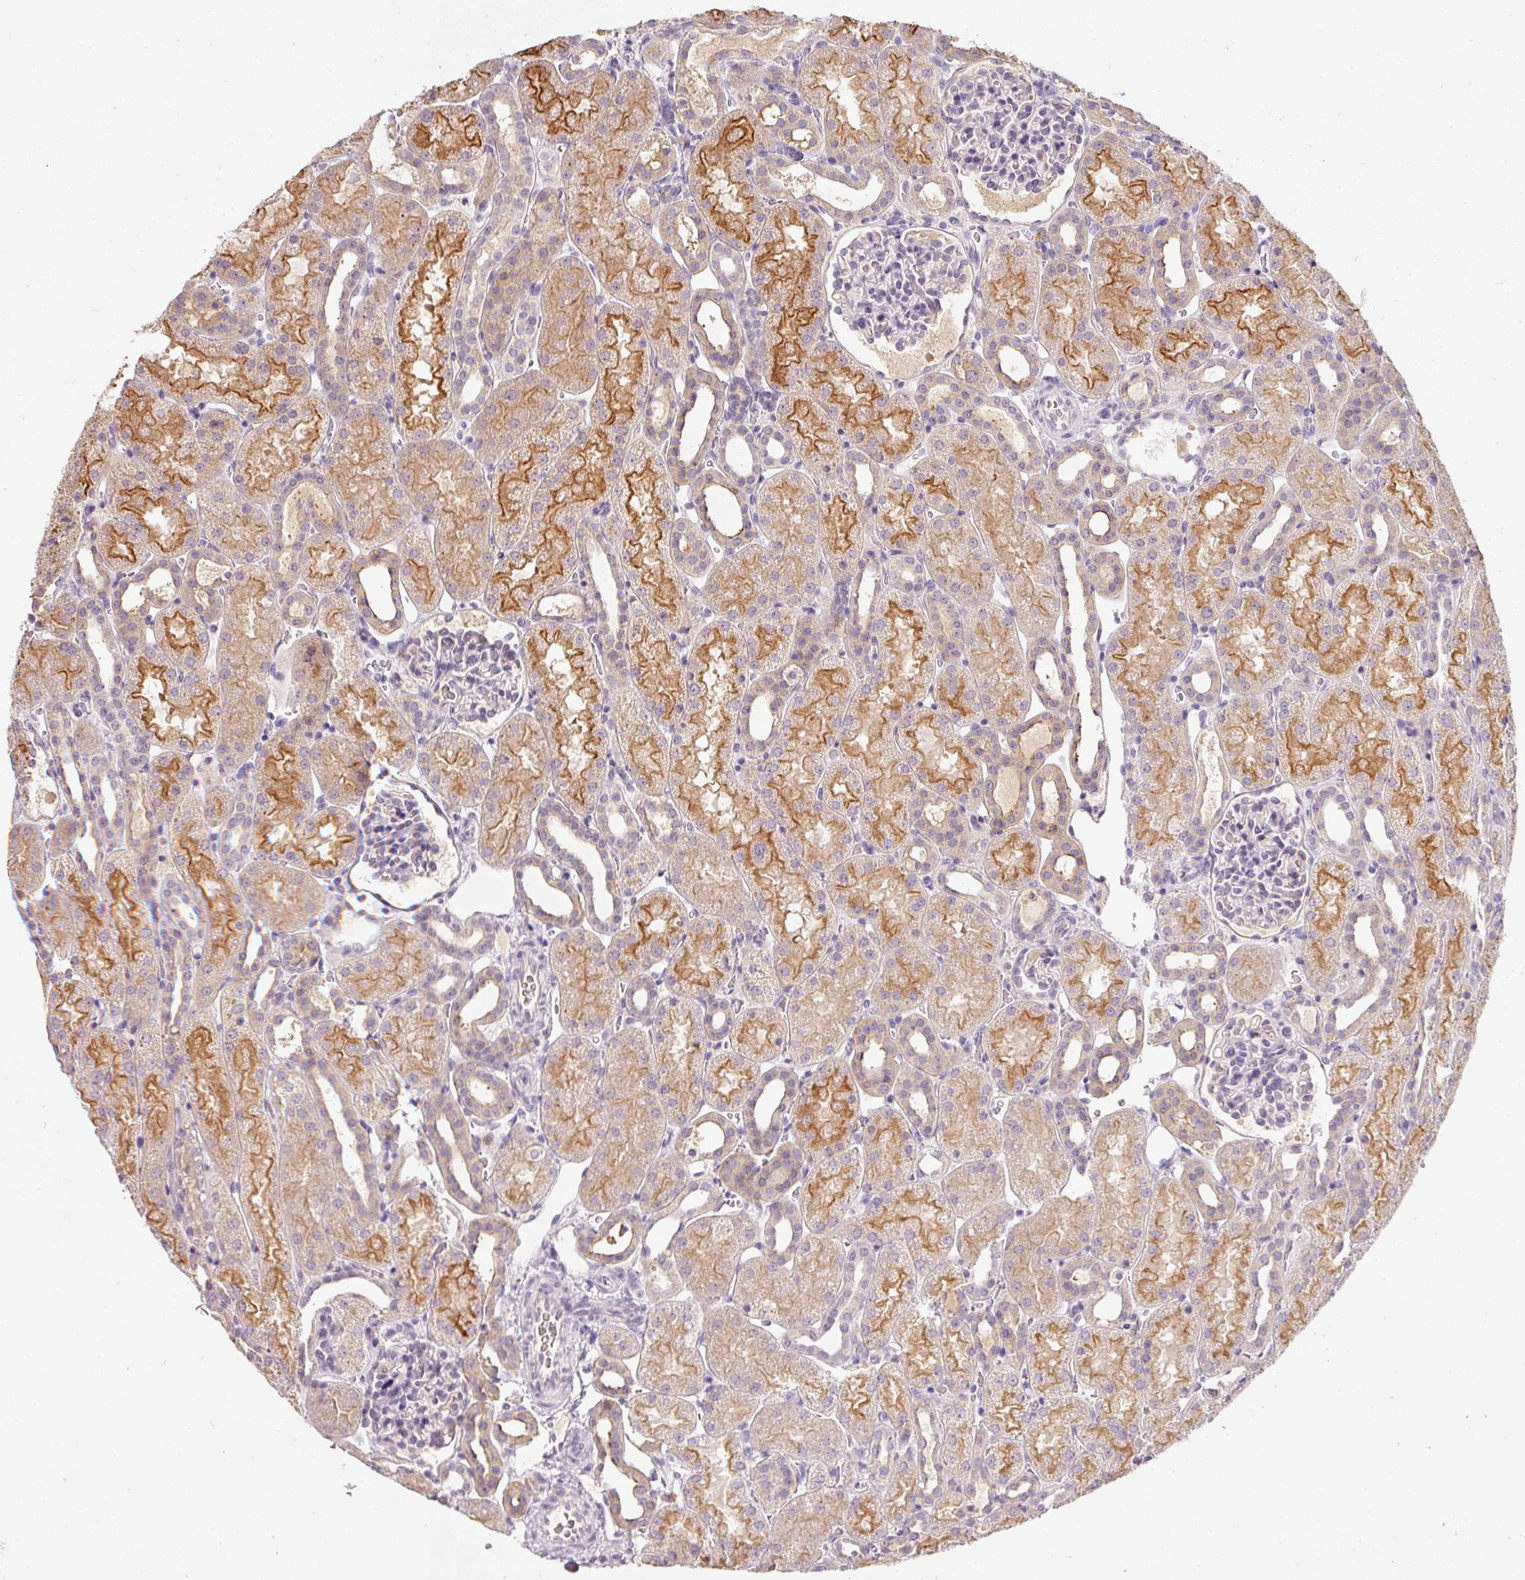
{"staining": {"intensity": "negative", "quantity": "none", "location": "none"}, "tissue": "kidney", "cell_type": "Cells in glomeruli", "image_type": "normal", "snomed": [{"axis": "morphology", "description": "Normal tissue, NOS"}, {"axis": "topography", "description": "Kidney"}], "caption": "This is a photomicrograph of immunohistochemistry staining of benign kidney, which shows no staining in cells in glomeruli.", "gene": "TMEM37", "patient": {"sex": "male", "age": 2}}